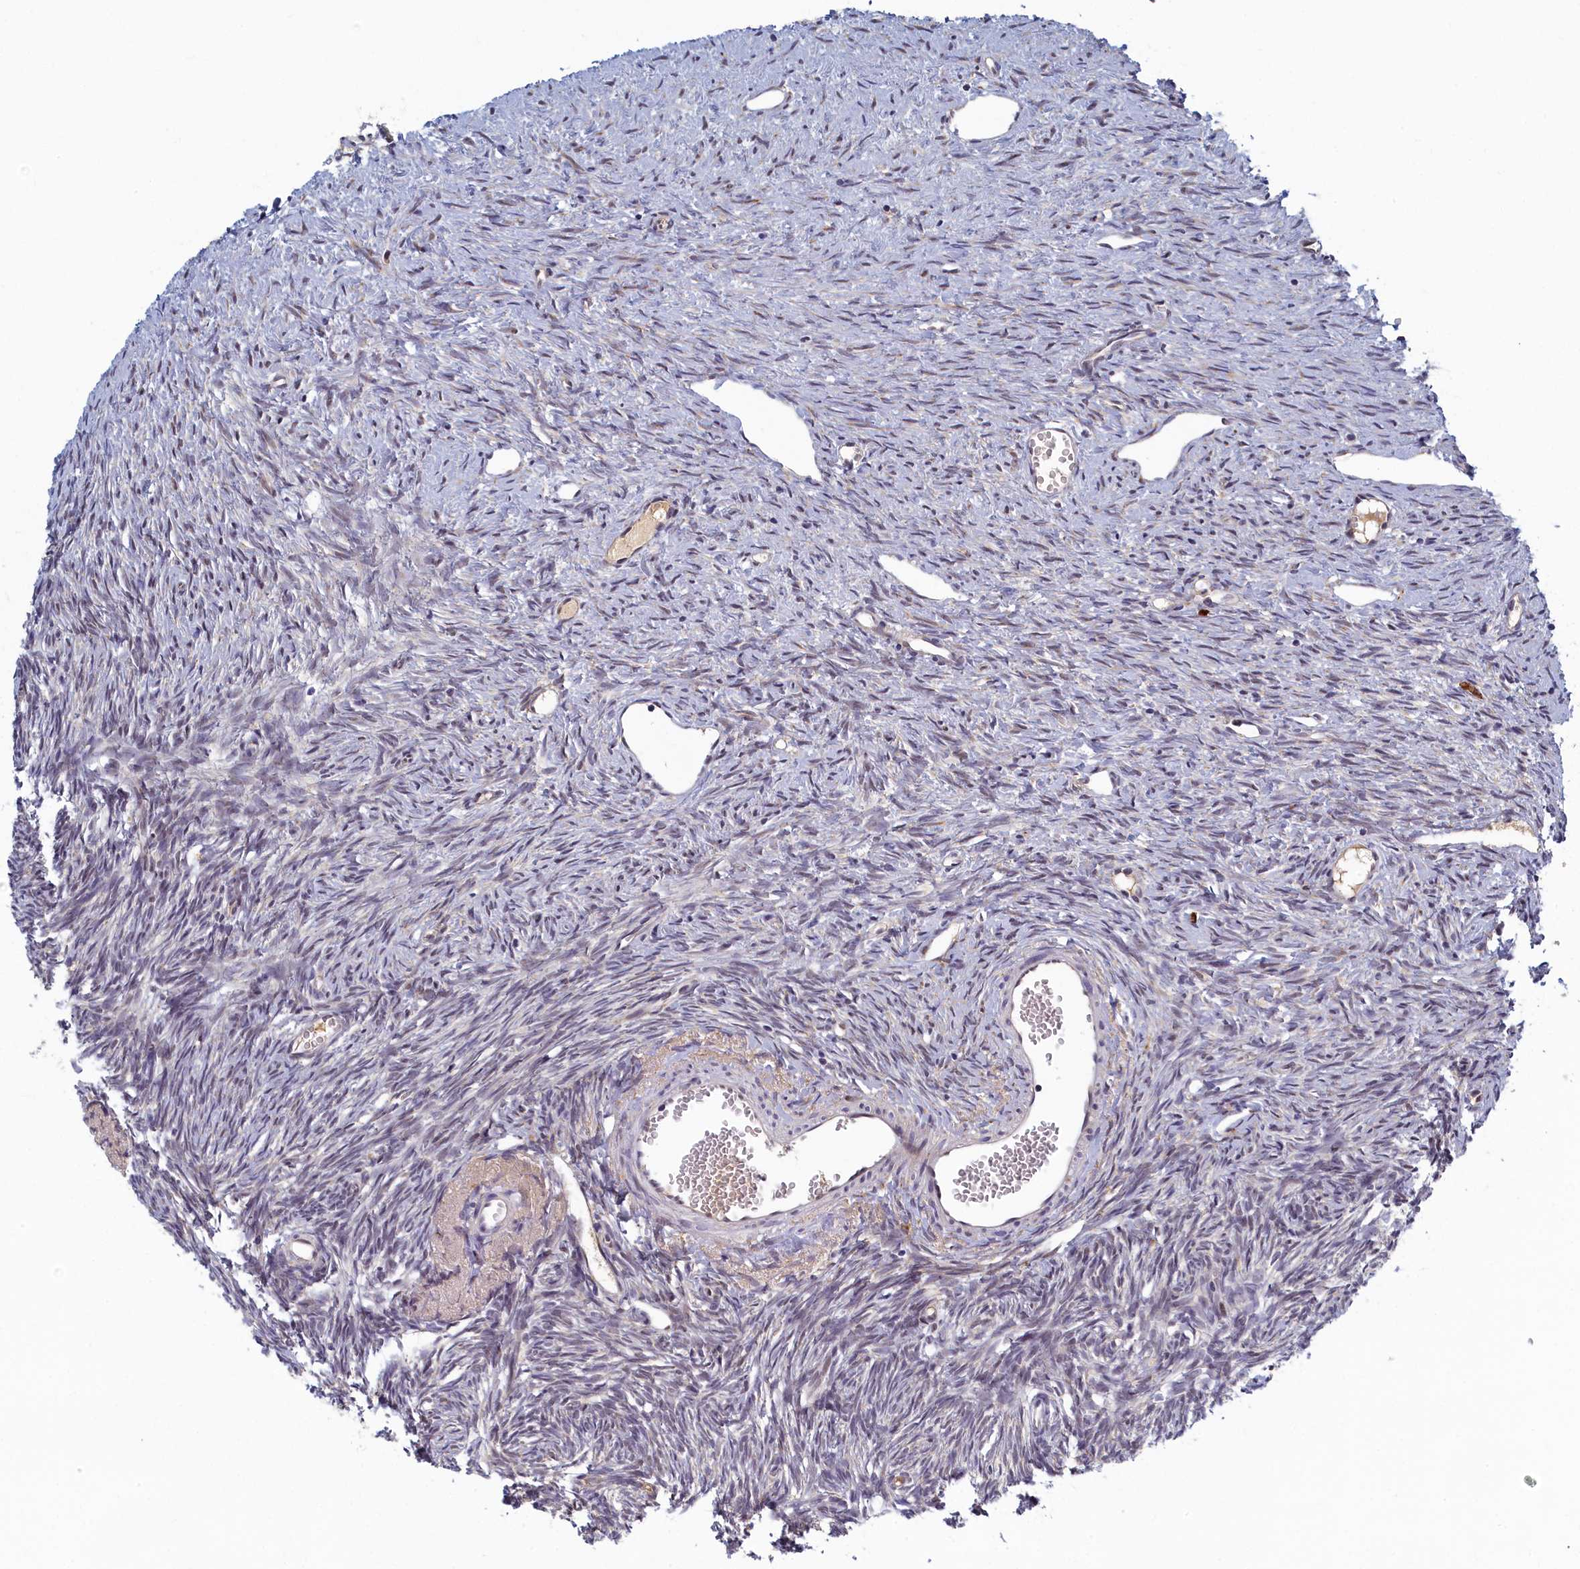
{"staining": {"intensity": "moderate", "quantity": ">75%", "location": "cytoplasmic/membranous,nuclear"}, "tissue": "ovary", "cell_type": "Follicle cells", "image_type": "normal", "snomed": [{"axis": "morphology", "description": "Normal tissue, NOS"}, {"axis": "topography", "description": "Ovary"}], "caption": "IHC histopathology image of benign ovary: human ovary stained using IHC reveals medium levels of moderate protein expression localized specifically in the cytoplasmic/membranous,nuclear of follicle cells, appearing as a cytoplasmic/membranous,nuclear brown color.", "gene": "DNAJC17", "patient": {"sex": "female", "age": 51}}